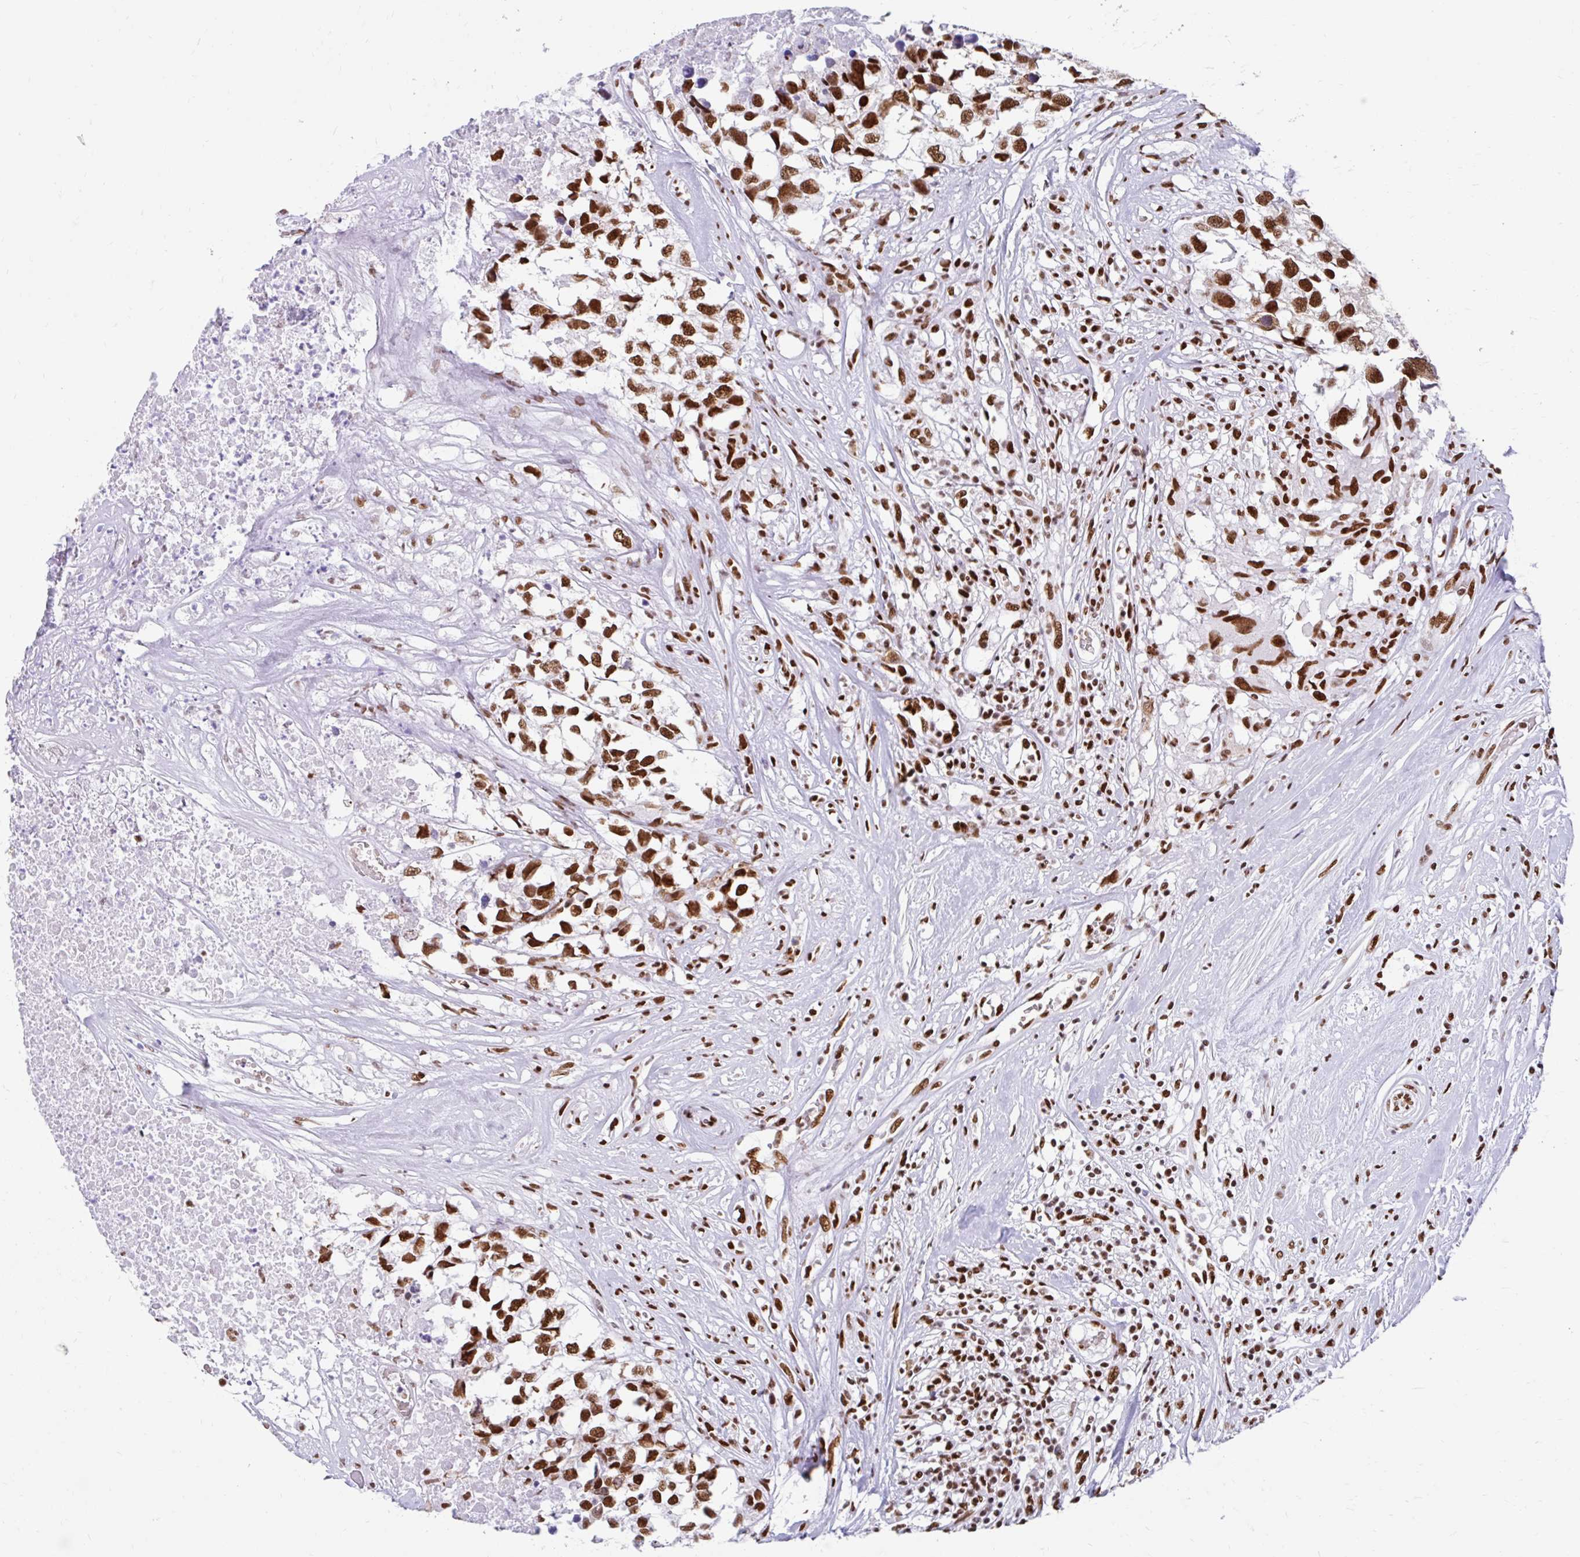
{"staining": {"intensity": "strong", "quantity": ">75%", "location": "nuclear"}, "tissue": "testis cancer", "cell_type": "Tumor cells", "image_type": "cancer", "snomed": [{"axis": "morphology", "description": "Carcinoma, Embryonal, NOS"}, {"axis": "topography", "description": "Testis"}], "caption": "Testis cancer was stained to show a protein in brown. There is high levels of strong nuclear staining in about >75% of tumor cells.", "gene": "KHDRBS1", "patient": {"sex": "male", "age": 83}}